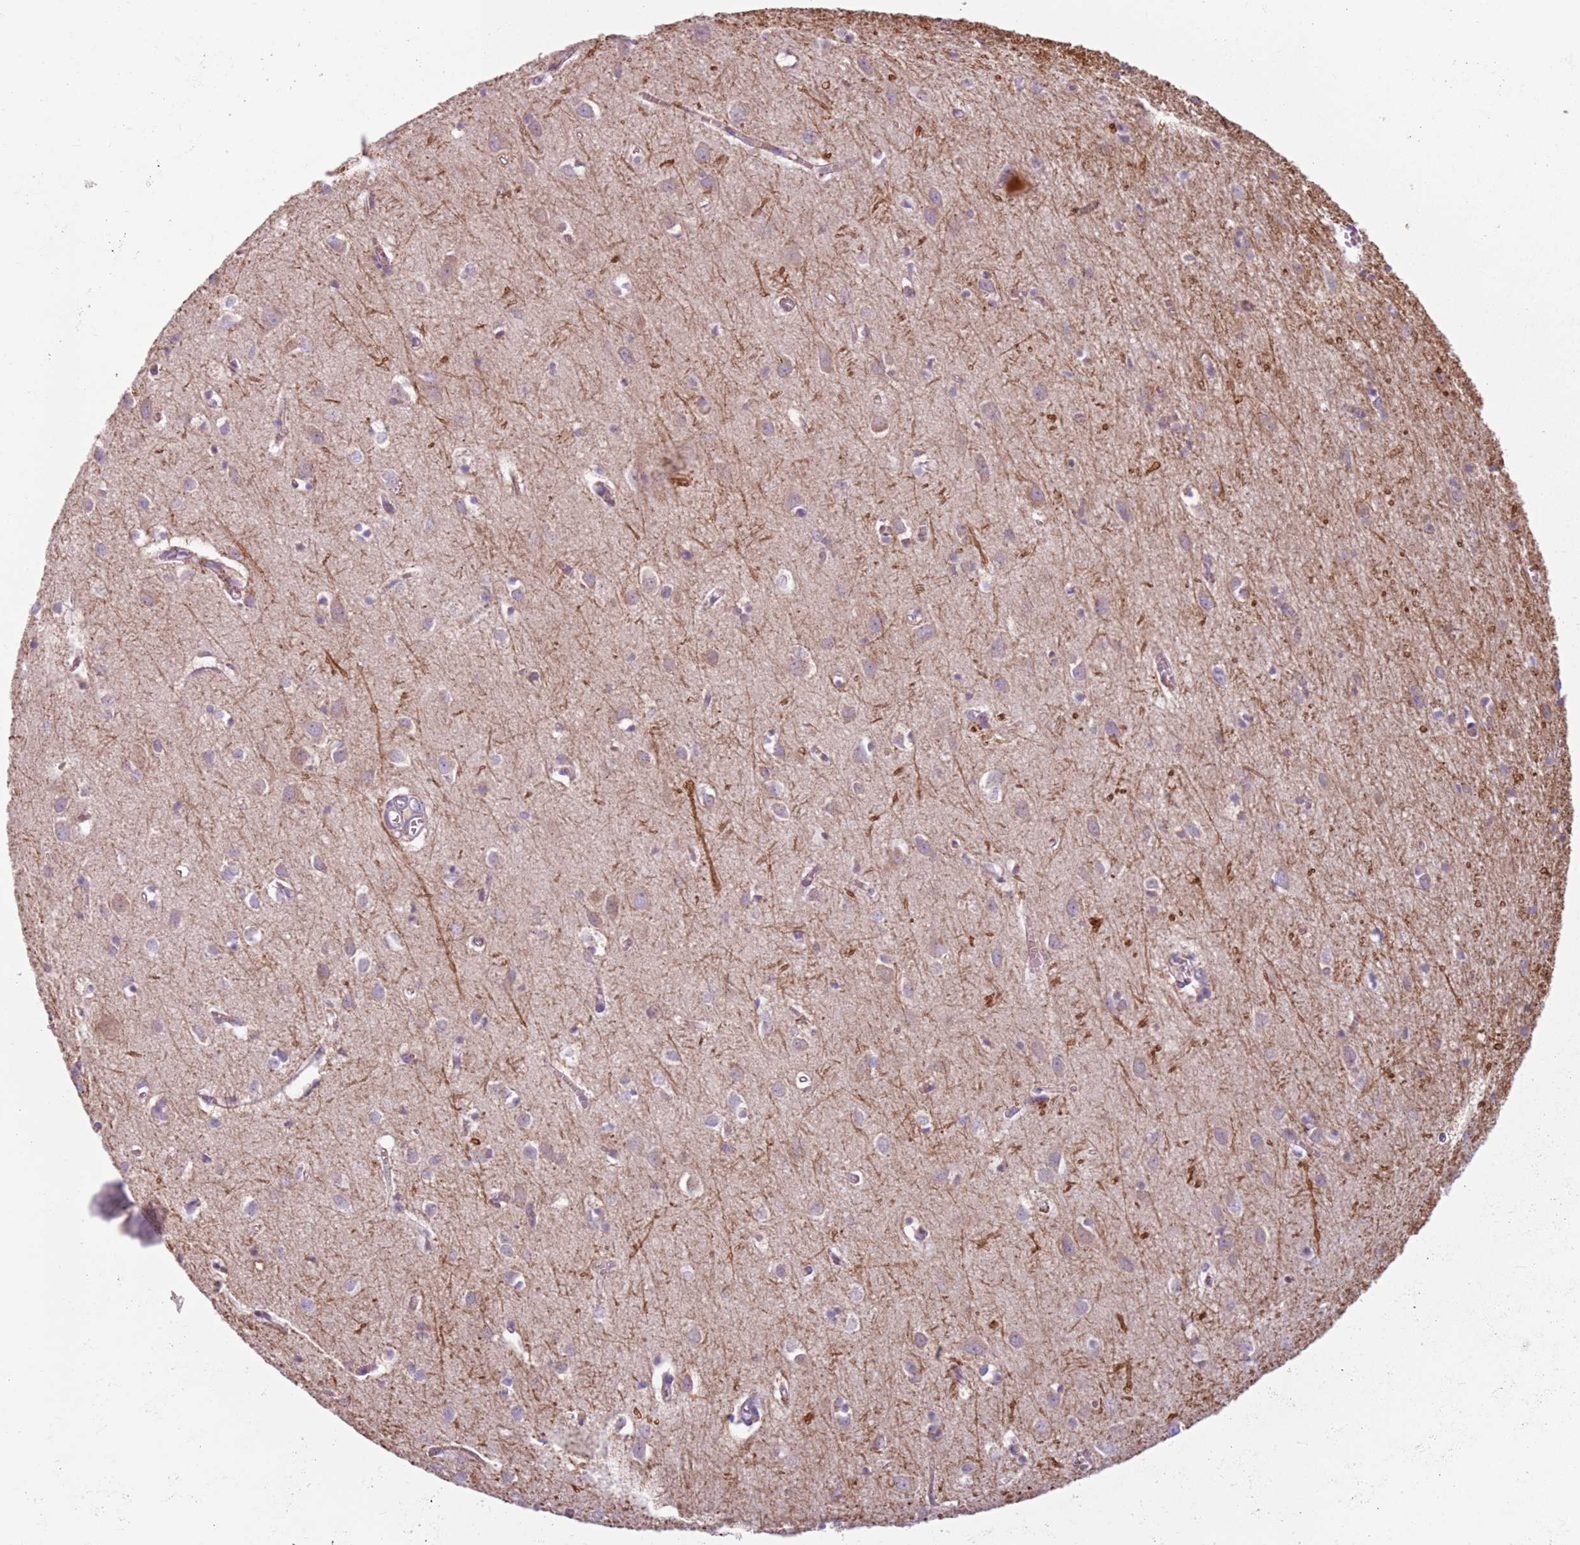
{"staining": {"intensity": "weak", "quantity": ">75%", "location": "cytoplasmic/membranous"}, "tissue": "cerebral cortex", "cell_type": "Endothelial cells", "image_type": "normal", "snomed": [{"axis": "morphology", "description": "Normal tissue, NOS"}, {"axis": "topography", "description": "Cerebral cortex"}], "caption": "The immunohistochemical stain shows weak cytoplasmic/membranous staining in endothelial cells of benign cerebral cortex. (DAB = brown stain, brightfield microscopy at high magnification).", "gene": "MEGF8", "patient": {"sex": "female", "age": 64}}